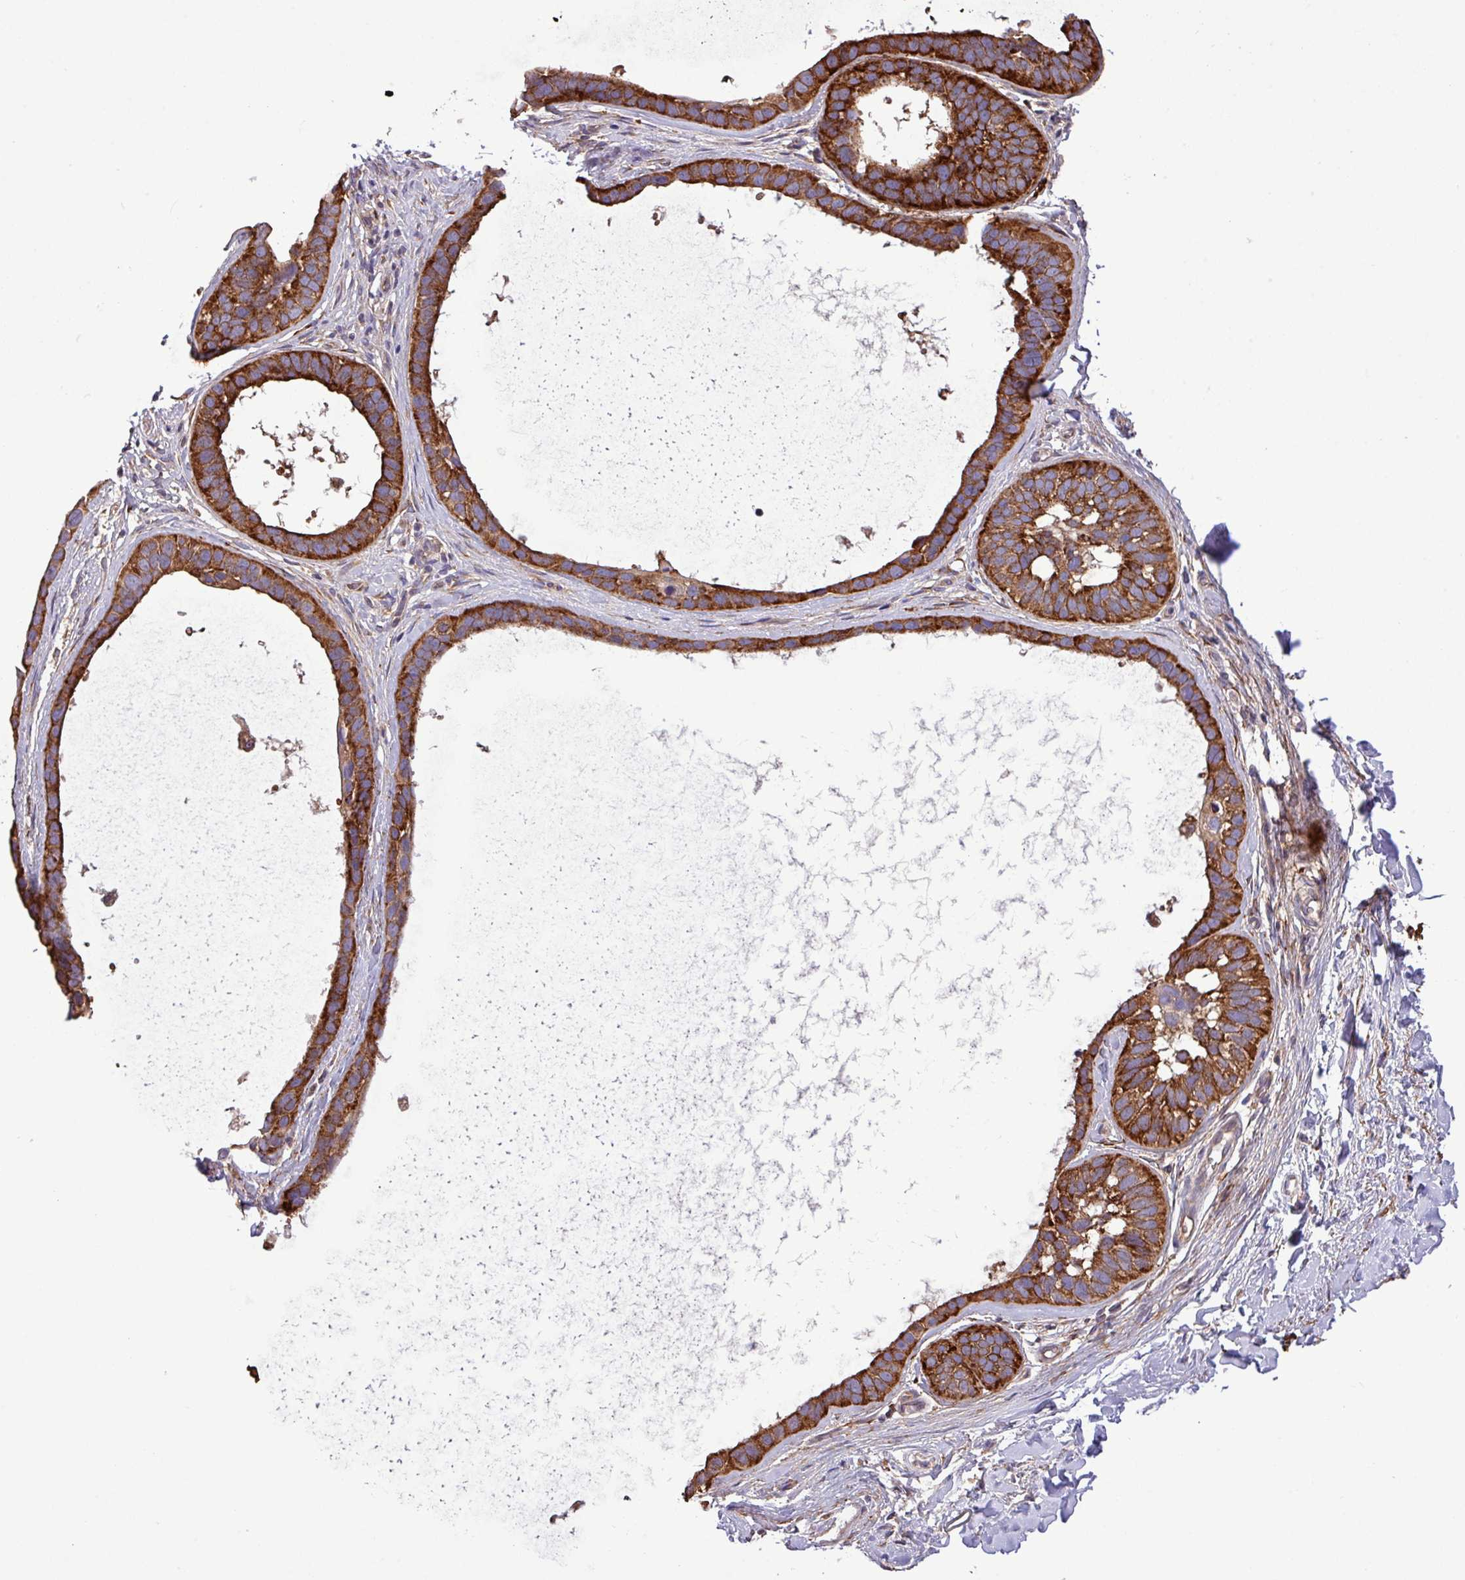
{"staining": {"intensity": "strong", "quantity": ">75%", "location": "cytoplasmic/membranous"}, "tissue": "skin cancer", "cell_type": "Tumor cells", "image_type": "cancer", "snomed": [{"axis": "morphology", "description": "Basal cell carcinoma"}, {"axis": "topography", "description": "Skin"}], "caption": "IHC staining of skin cancer, which demonstrates high levels of strong cytoplasmic/membranous expression in about >75% of tumor cells indicating strong cytoplasmic/membranous protein staining. The staining was performed using DAB (3,3'-diaminobenzidine) (brown) for protein detection and nuclei were counterstained in hematoxylin (blue).", "gene": "MEGF6", "patient": {"sex": "male", "age": 62}}